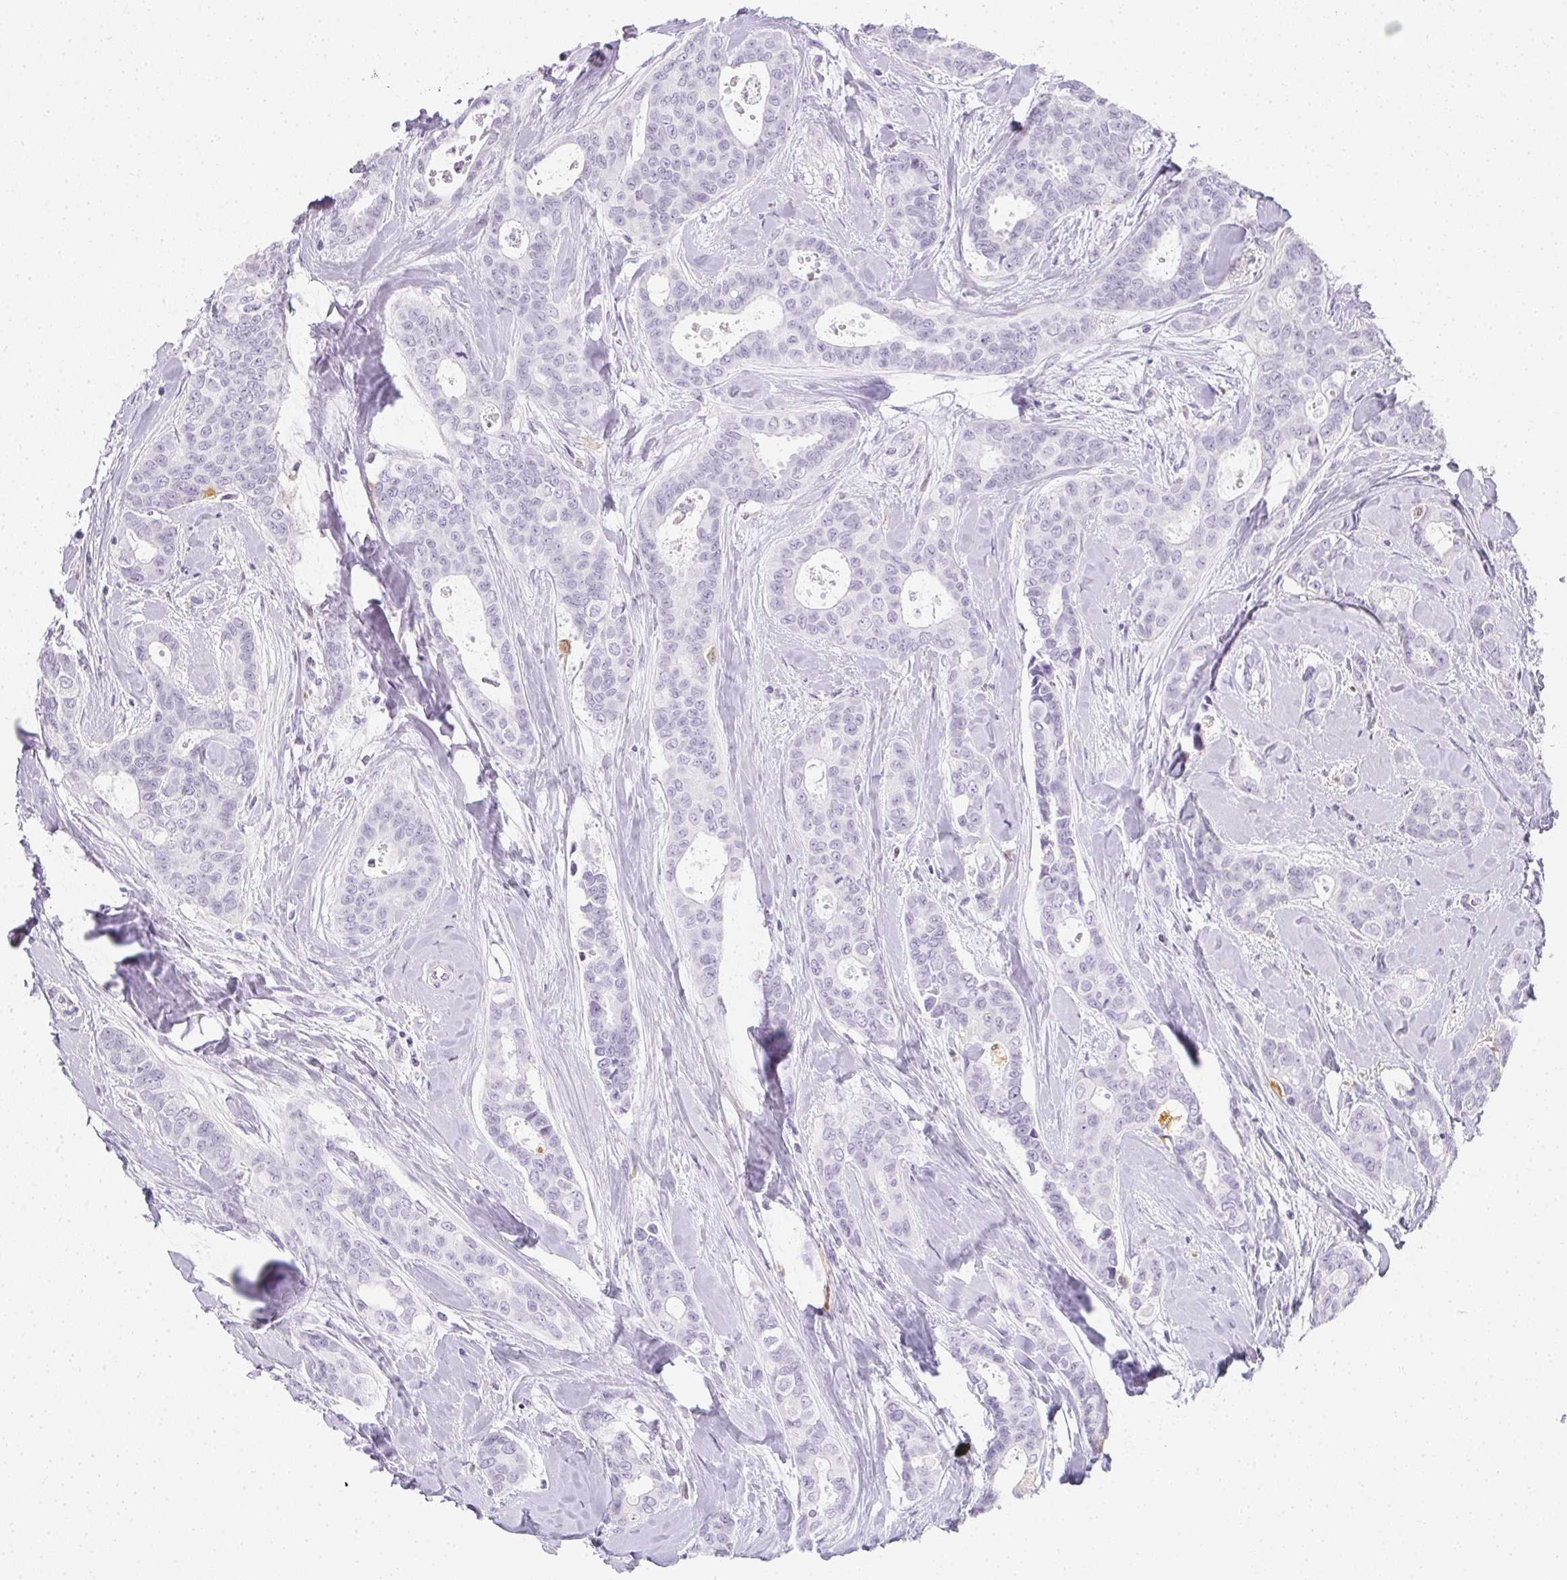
{"staining": {"intensity": "negative", "quantity": "none", "location": "none"}, "tissue": "breast cancer", "cell_type": "Tumor cells", "image_type": "cancer", "snomed": [{"axis": "morphology", "description": "Duct carcinoma"}, {"axis": "topography", "description": "Breast"}], "caption": "Breast cancer was stained to show a protein in brown. There is no significant staining in tumor cells.", "gene": "HK3", "patient": {"sex": "female", "age": 45}}